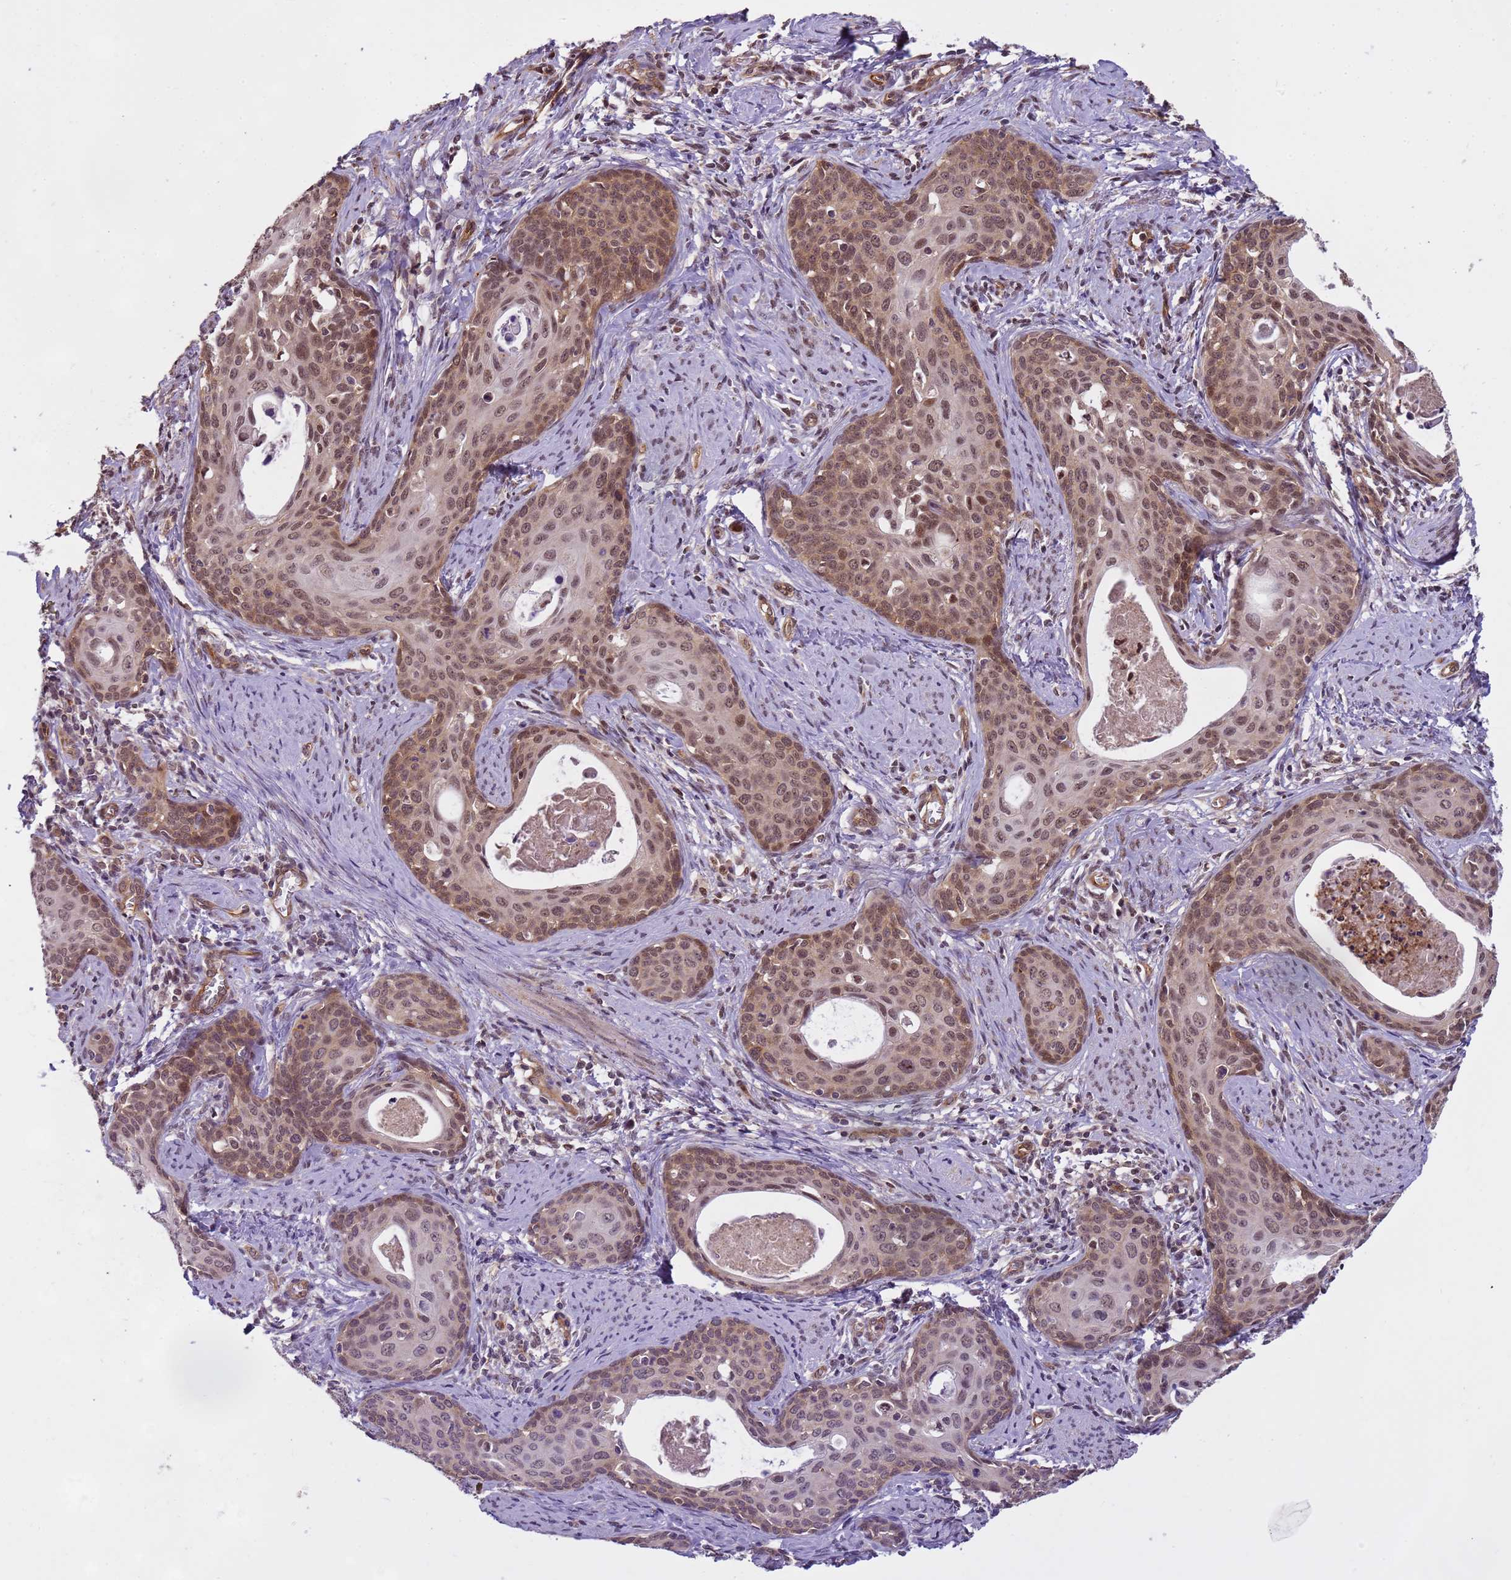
{"staining": {"intensity": "moderate", "quantity": ">75%", "location": "nuclear"}, "tissue": "cervical cancer", "cell_type": "Tumor cells", "image_type": "cancer", "snomed": [{"axis": "morphology", "description": "Squamous cell carcinoma, NOS"}, {"axis": "topography", "description": "Cervix"}], "caption": "Moderate nuclear staining is identified in about >75% of tumor cells in squamous cell carcinoma (cervical).", "gene": "EMC2", "patient": {"sex": "female", "age": 46}}